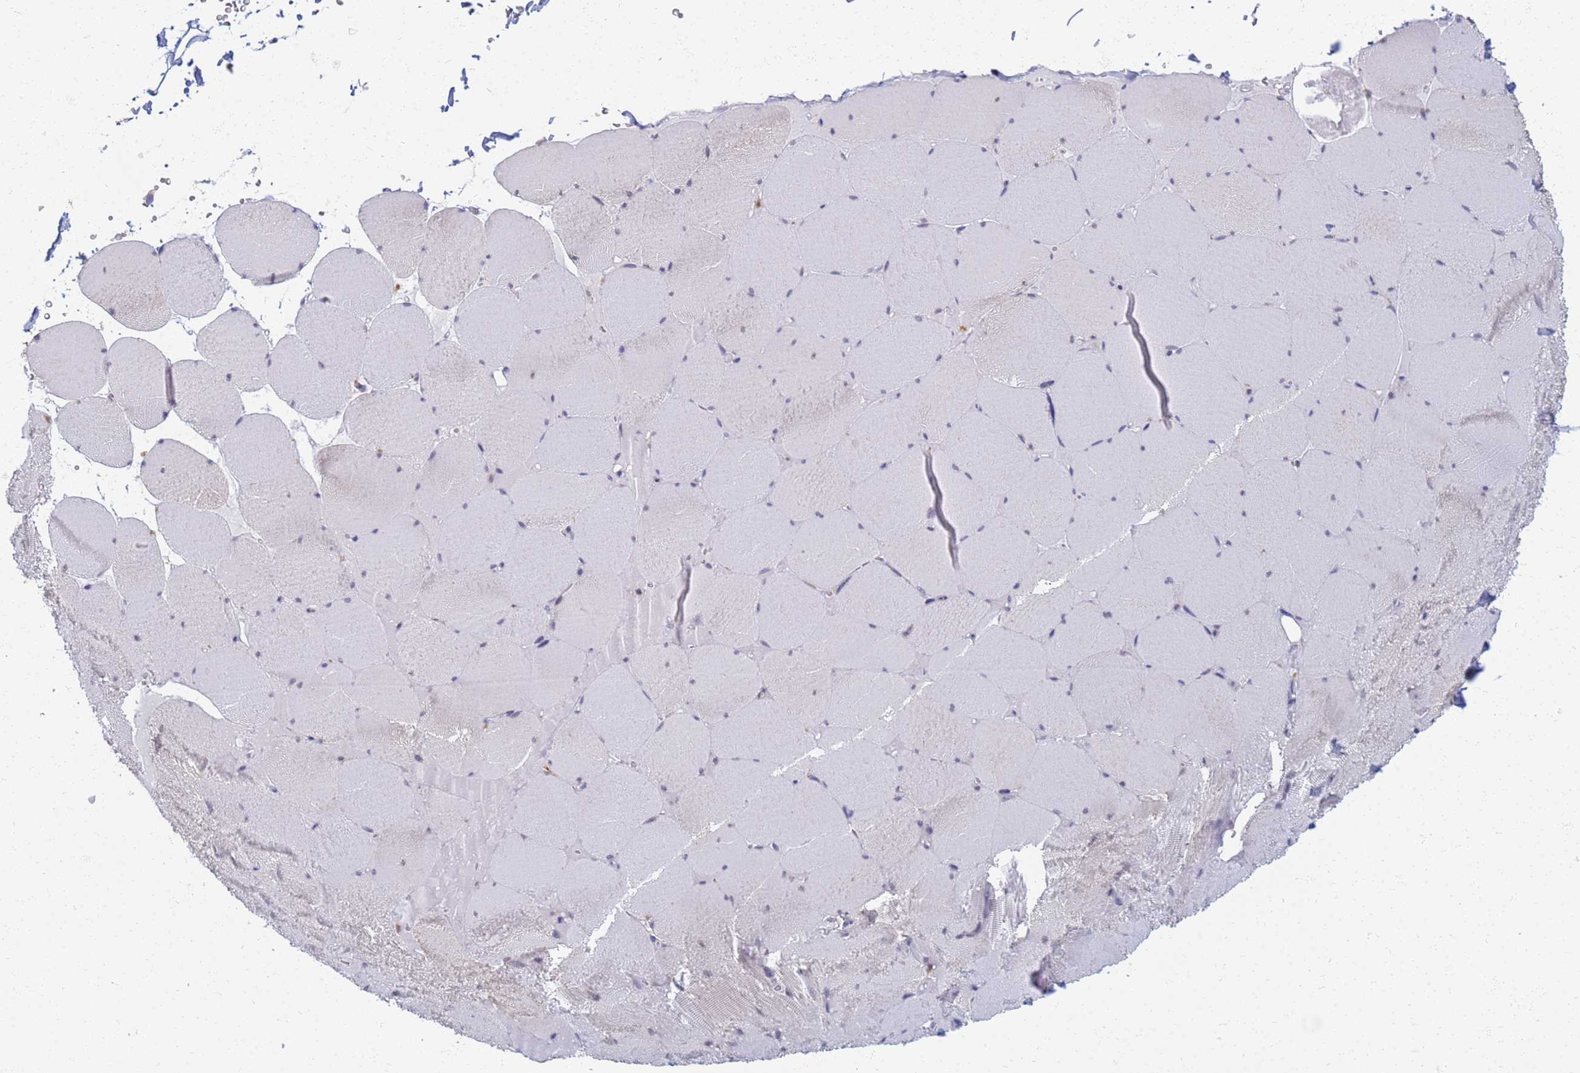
{"staining": {"intensity": "negative", "quantity": "none", "location": "none"}, "tissue": "skeletal muscle", "cell_type": "Myocytes", "image_type": "normal", "snomed": [{"axis": "morphology", "description": "Normal tissue, NOS"}, {"axis": "topography", "description": "Skeletal muscle"}, {"axis": "topography", "description": "Head-Neck"}], "caption": "A high-resolution photomicrograph shows immunohistochemistry (IHC) staining of benign skeletal muscle, which shows no significant expression in myocytes.", "gene": "ATP6V1E1", "patient": {"sex": "male", "age": 66}}